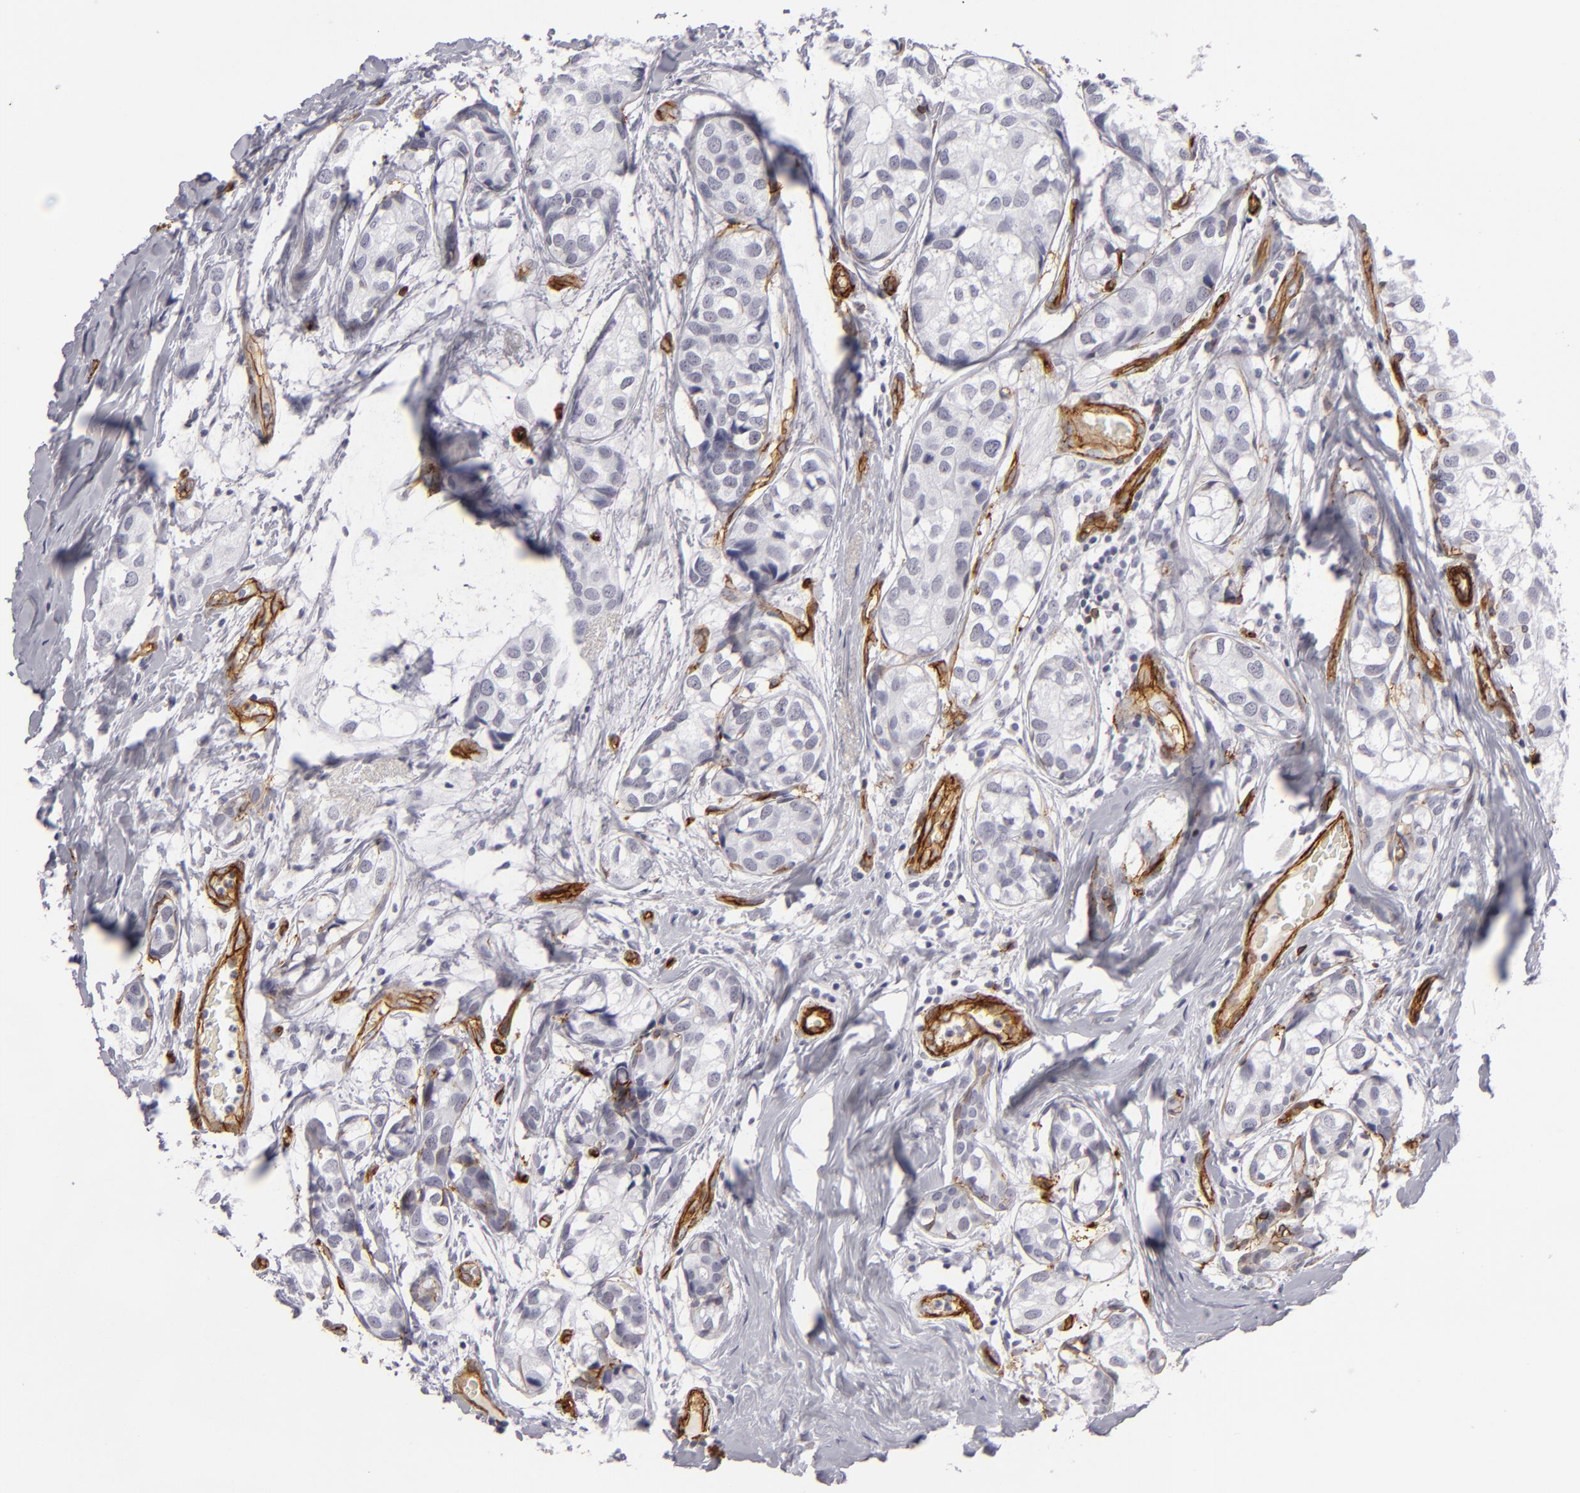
{"staining": {"intensity": "negative", "quantity": "none", "location": "none"}, "tissue": "breast cancer", "cell_type": "Tumor cells", "image_type": "cancer", "snomed": [{"axis": "morphology", "description": "Duct carcinoma"}, {"axis": "topography", "description": "Breast"}], "caption": "The micrograph shows no significant positivity in tumor cells of infiltrating ductal carcinoma (breast).", "gene": "MCAM", "patient": {"sex": "female", "age": 68}}